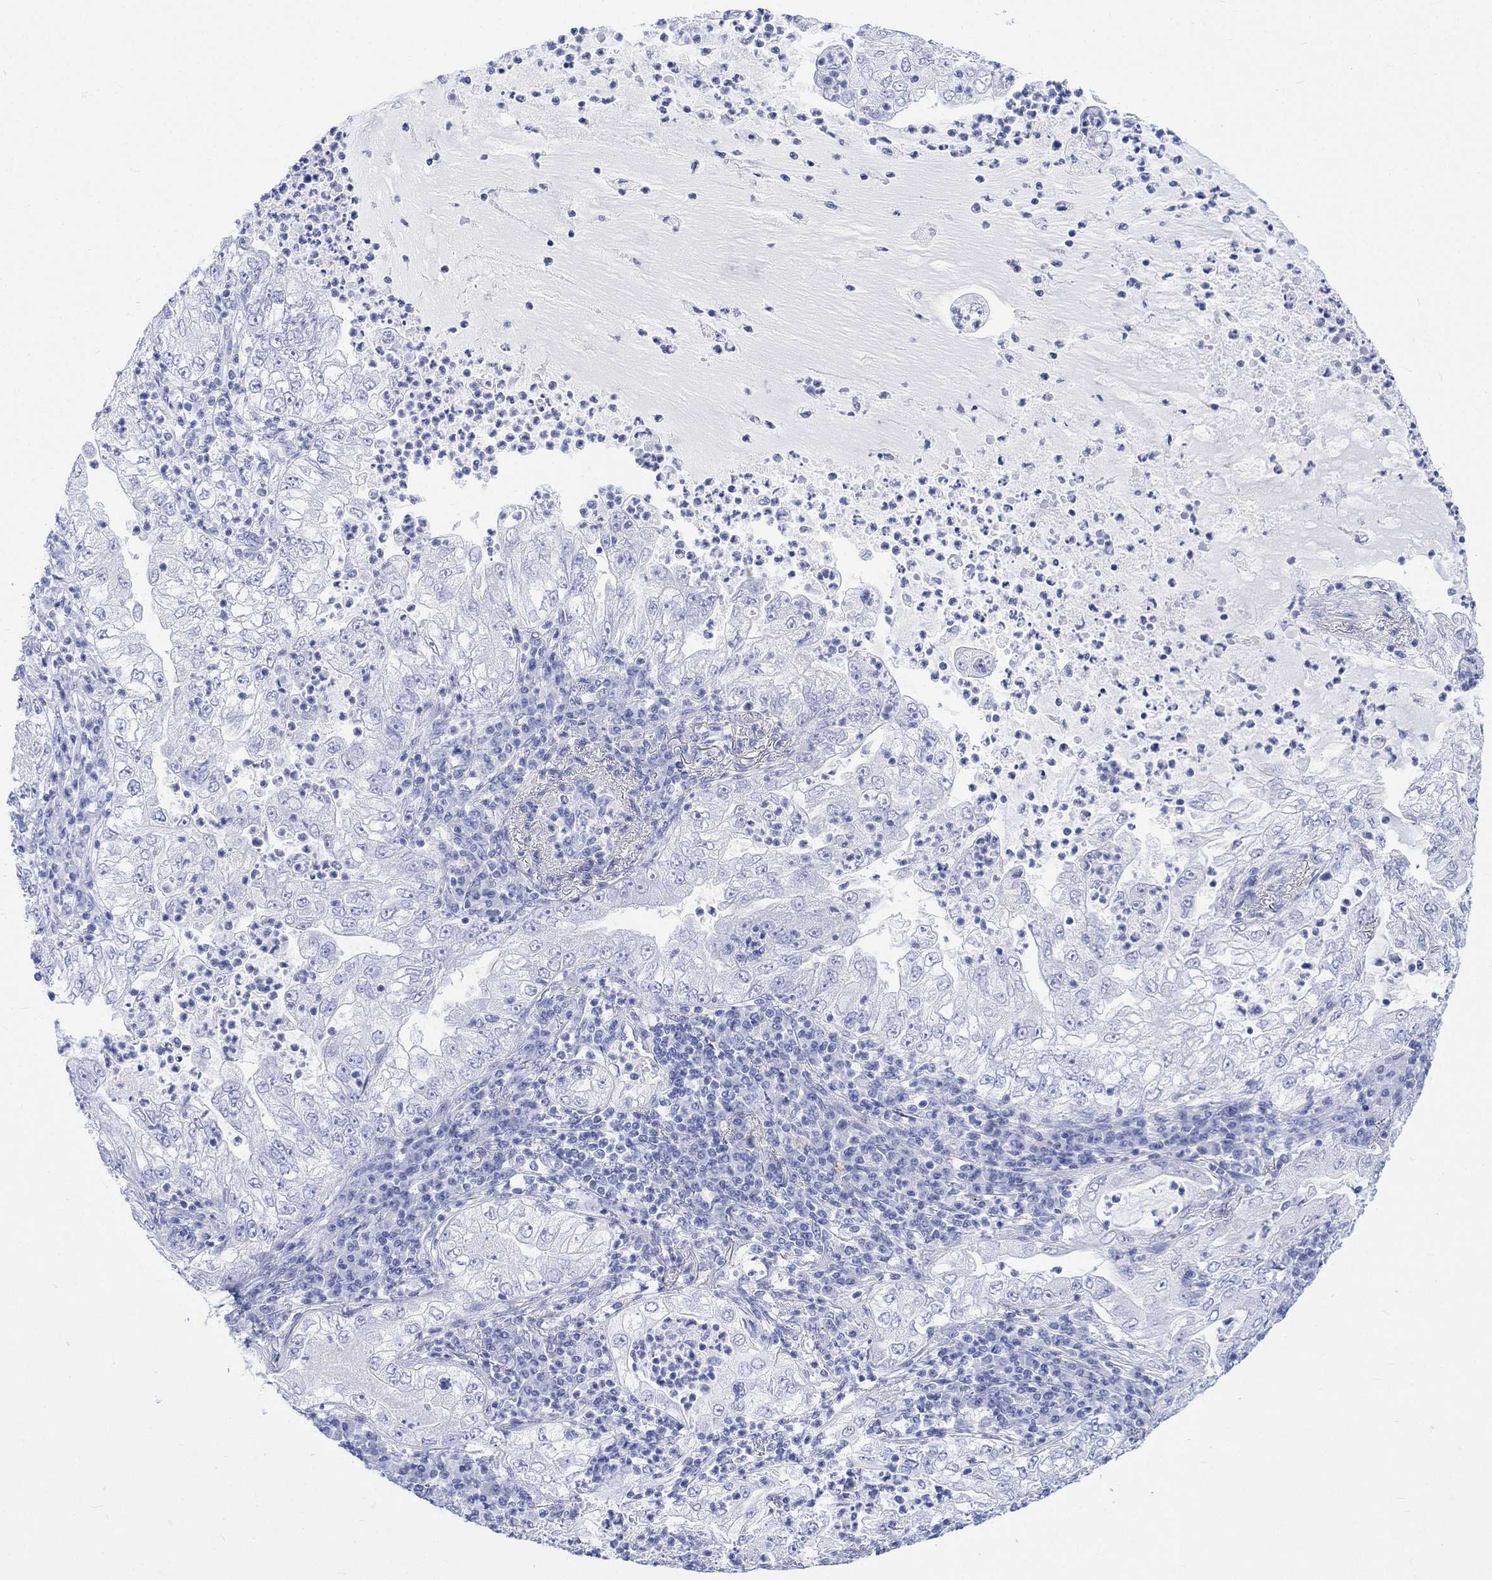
{"staining": {"intensity": "negative", "quantity": "none", "location": "none"}, "tissue": "lung cancer", "cell_type": "Tumor cells", "image_type": "cancer", "snomed": [{"axis": "morphology", "description": "Adenocarcinoma, NOS"}, {"axis": "topography", "description": "Lung"}], "caption": "Adenocarcinoma (lung) was stained to show a protein in brown. There is no significant positivity in tumor cells.", "gene": "CELF4", "patient": {"sex": "female", "age": 73}}